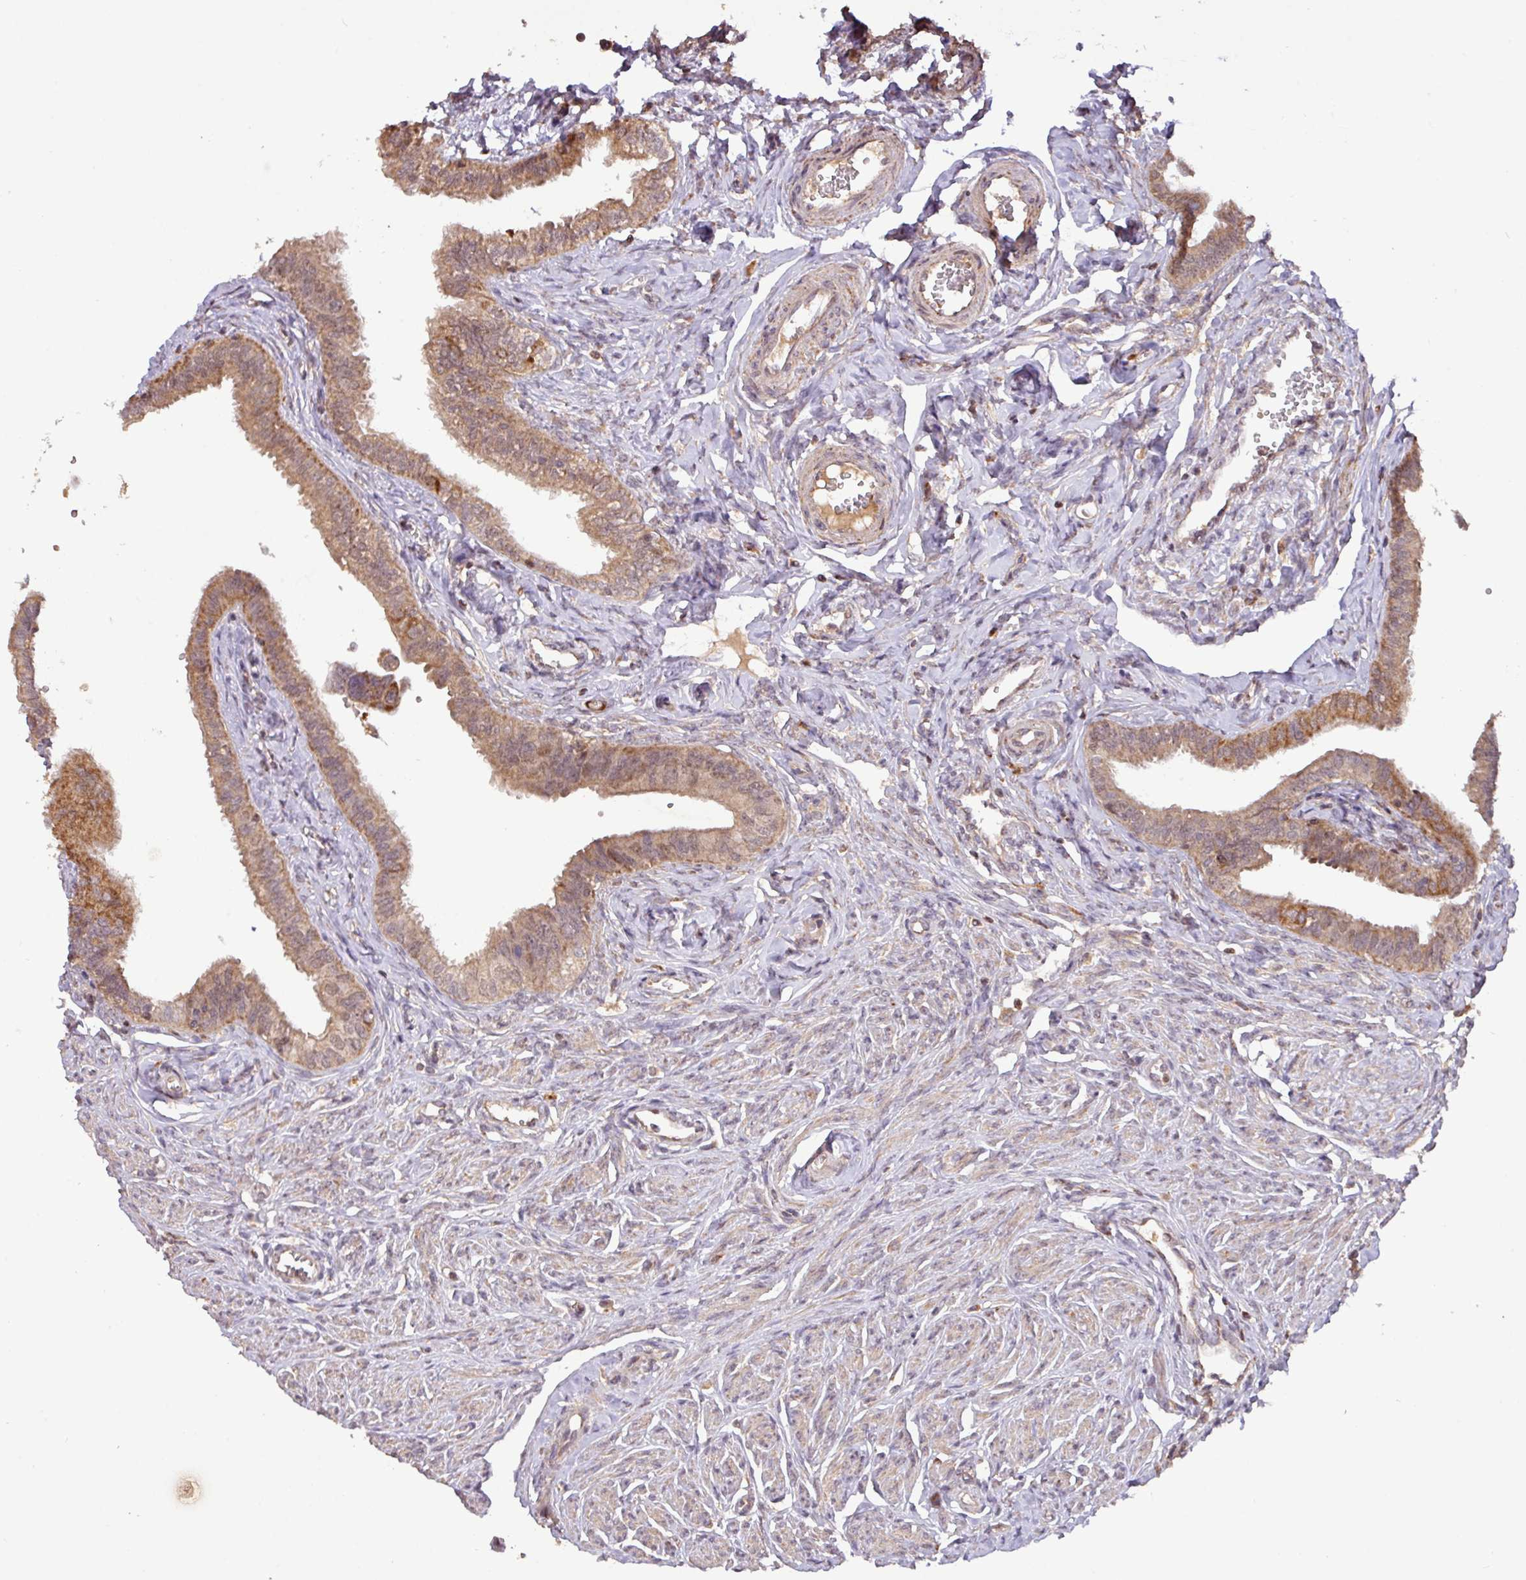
{"staining": {"intensity": "moderate", "quantity": ">75%", "location": "cytoplasmic/membranous"}, "tissue": "fallopian tube", "cell_type": "Glandular cells", "image_type": "normal", "snomed": [{"axis": "morphology", "description": "Normal tissue, NOS"}, {"axis": "morphology", "description": "Carcinoma, NOS"}, {"axis": "topography", "description": "Fallopian tube"}, {"axis": "topography", "description": "Ovary"}], "caption": "A photomicrograph of human fallopian tube stained for a protein exhibits moderate cytoplasmic/membranous brown staining in glandular cells. The protein is stained brown, and the nuclei are stained in blue (DAB IHC with brightfield microscopy, high magnification).", "gene": "YPEL1", "patient": {"sex": "female", "age": 59}}